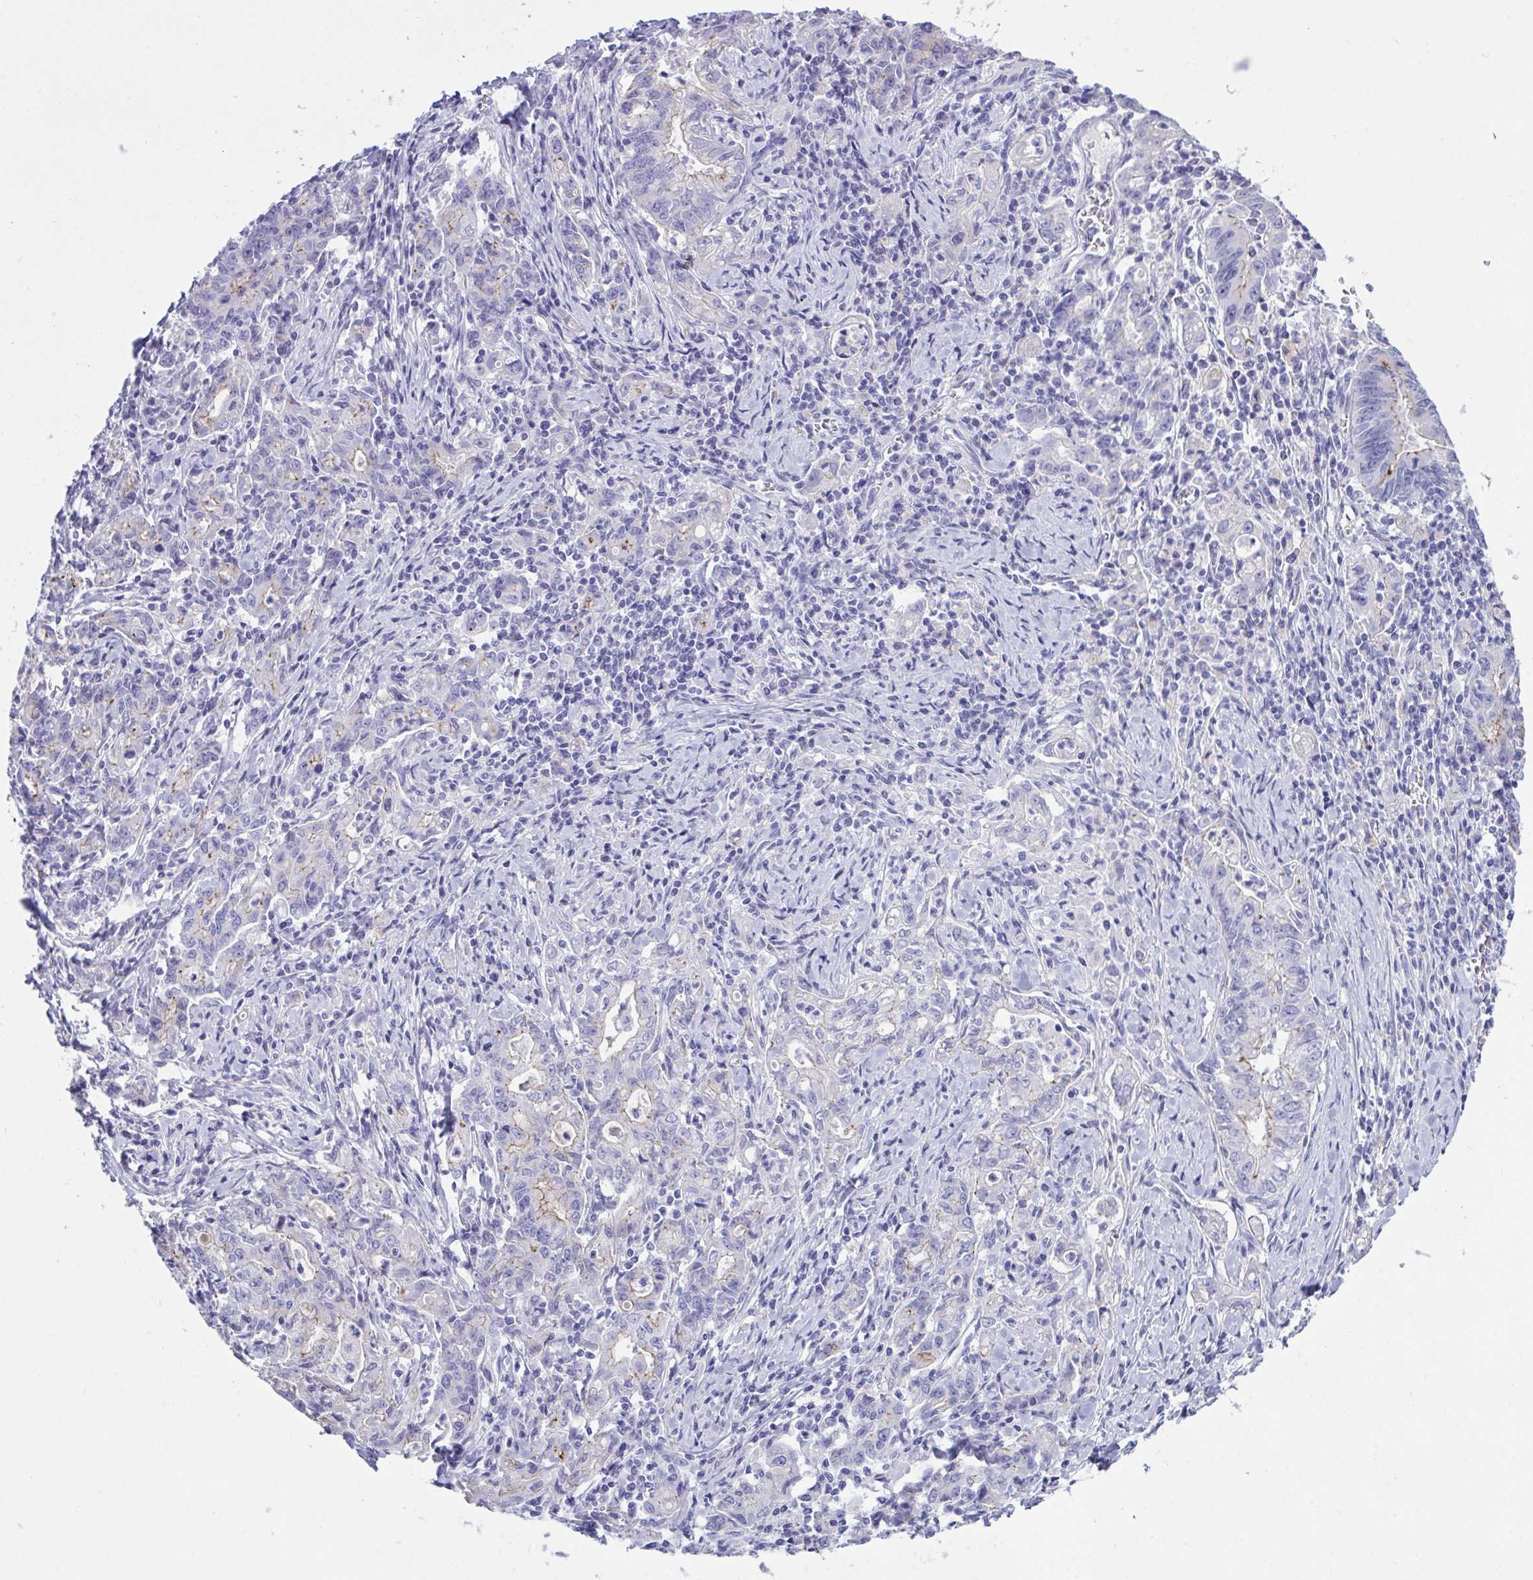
{"staining": {"intensity": "negative", "quantity": "none", "location": "none"}, "tissue": "stomach cancer", "cell_type": "Tumor cells", "image_type": "cancer", "snomed": [{"axis": "morphology", "description": "Adenocarcinoma, NOS"}, {"axis": "topography", "description": "Stomach, upper"}], "caption": "Stomach cancer was stained to show a protein in brown. There is no significant positivity in tumor cells.", "gene": "GLB1L2", "patient": {"sex": "female", "age": 79}}